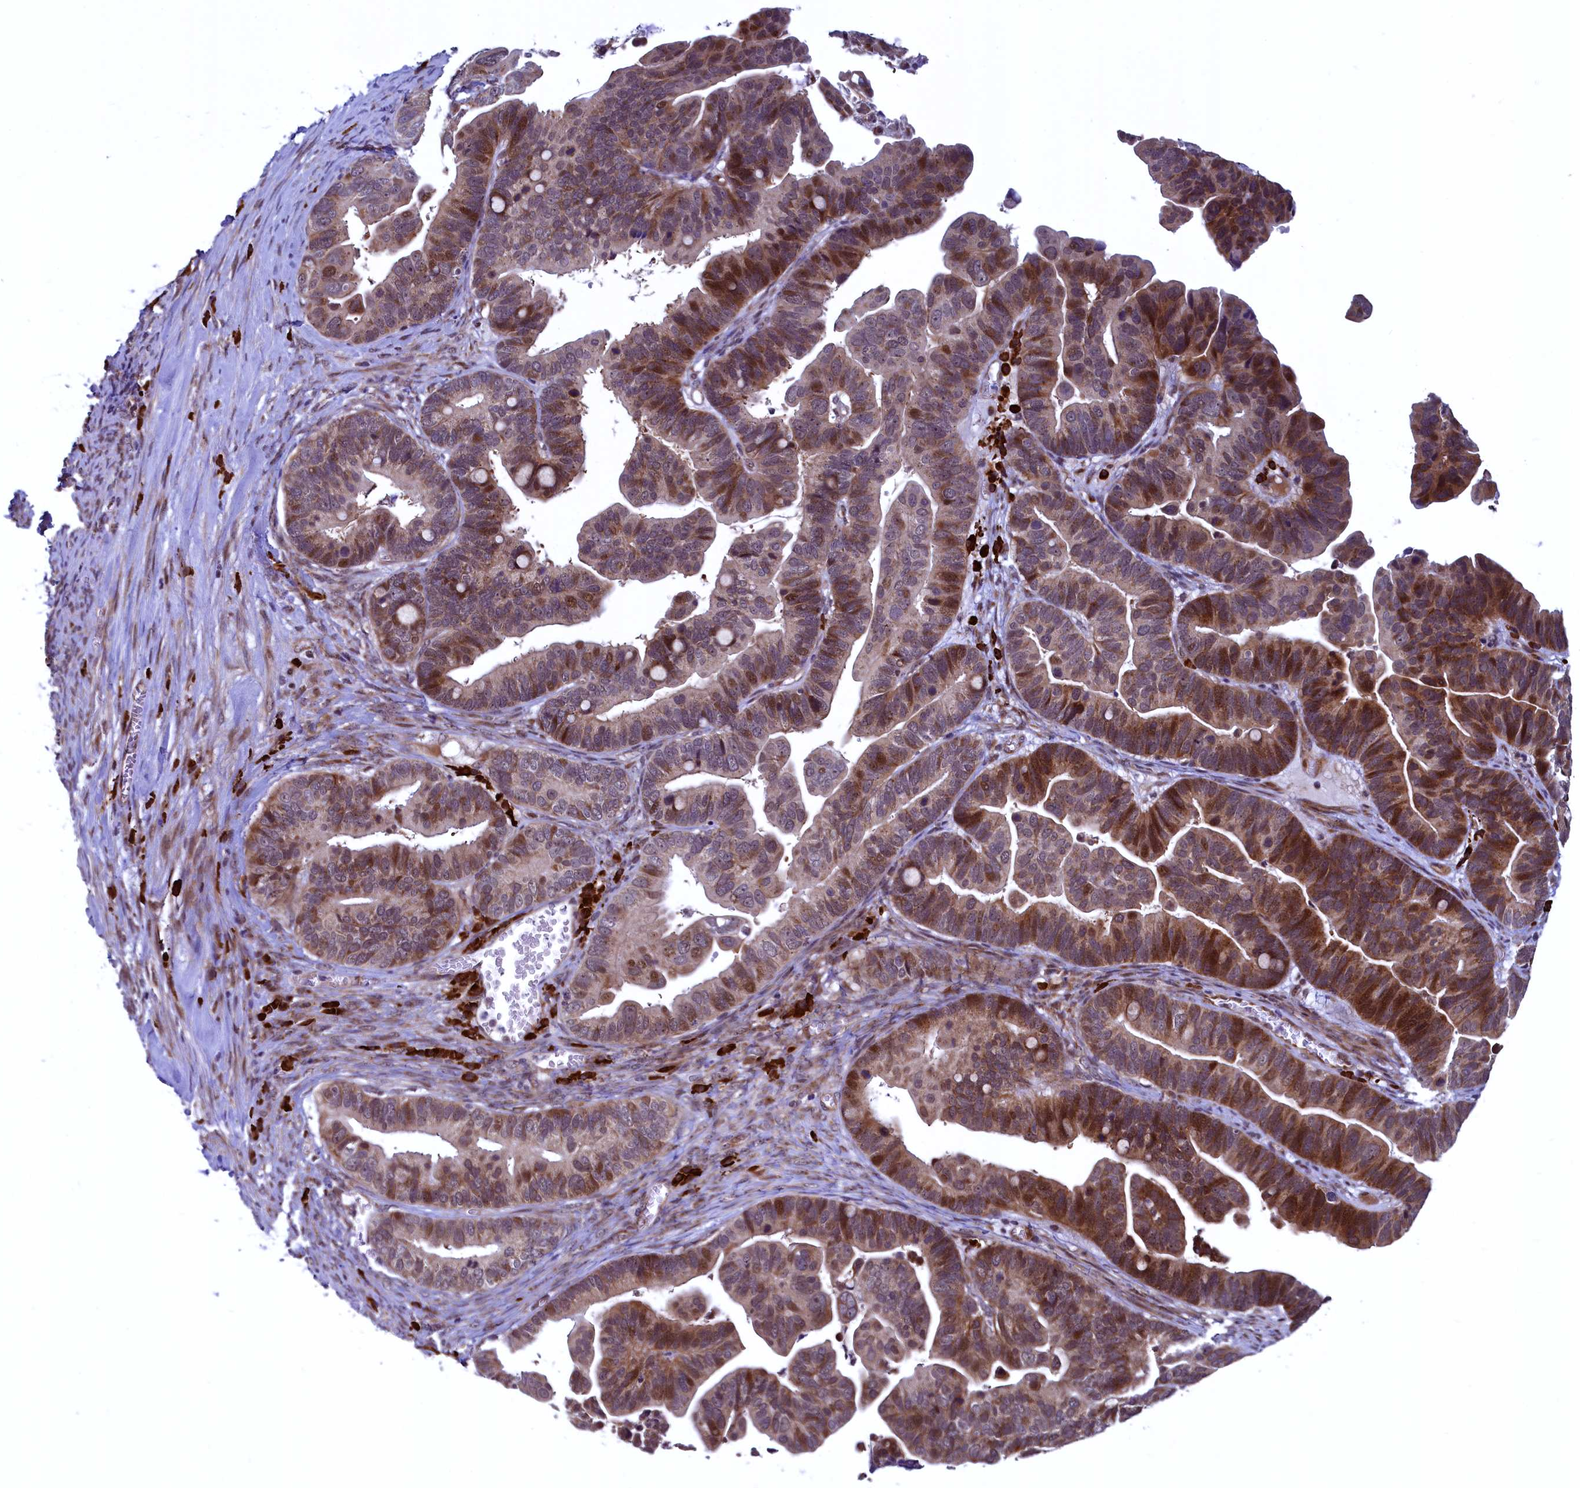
{"staining": {"intensity": "moderate", "quantity": "25%-75%", "location": "cytoplasmic/membranous,nuclear"}, "tissue": "ovarian cancer", "cell_type": "Tumor cells", "image_type": "cancer", "snomed": [{"axis": "morphology", "description": "Cystadenocarcinoma, serous, NOS"}, {"axis": "topography", "description": "Ovary"}], "caption": "A medium amount of moderate cytoplasmic/membranous and nuclear positivity is appreciated in about 25%-75% of tumor cells in serous cystadenocarcinoma (ovarian) tissue. (DAB (3,3'-diaminobenzidine) = brown stain, brightfield microscopy at high magnification).", "gene": "RBFA", "patient": {"sex": "female", "age": 56}}